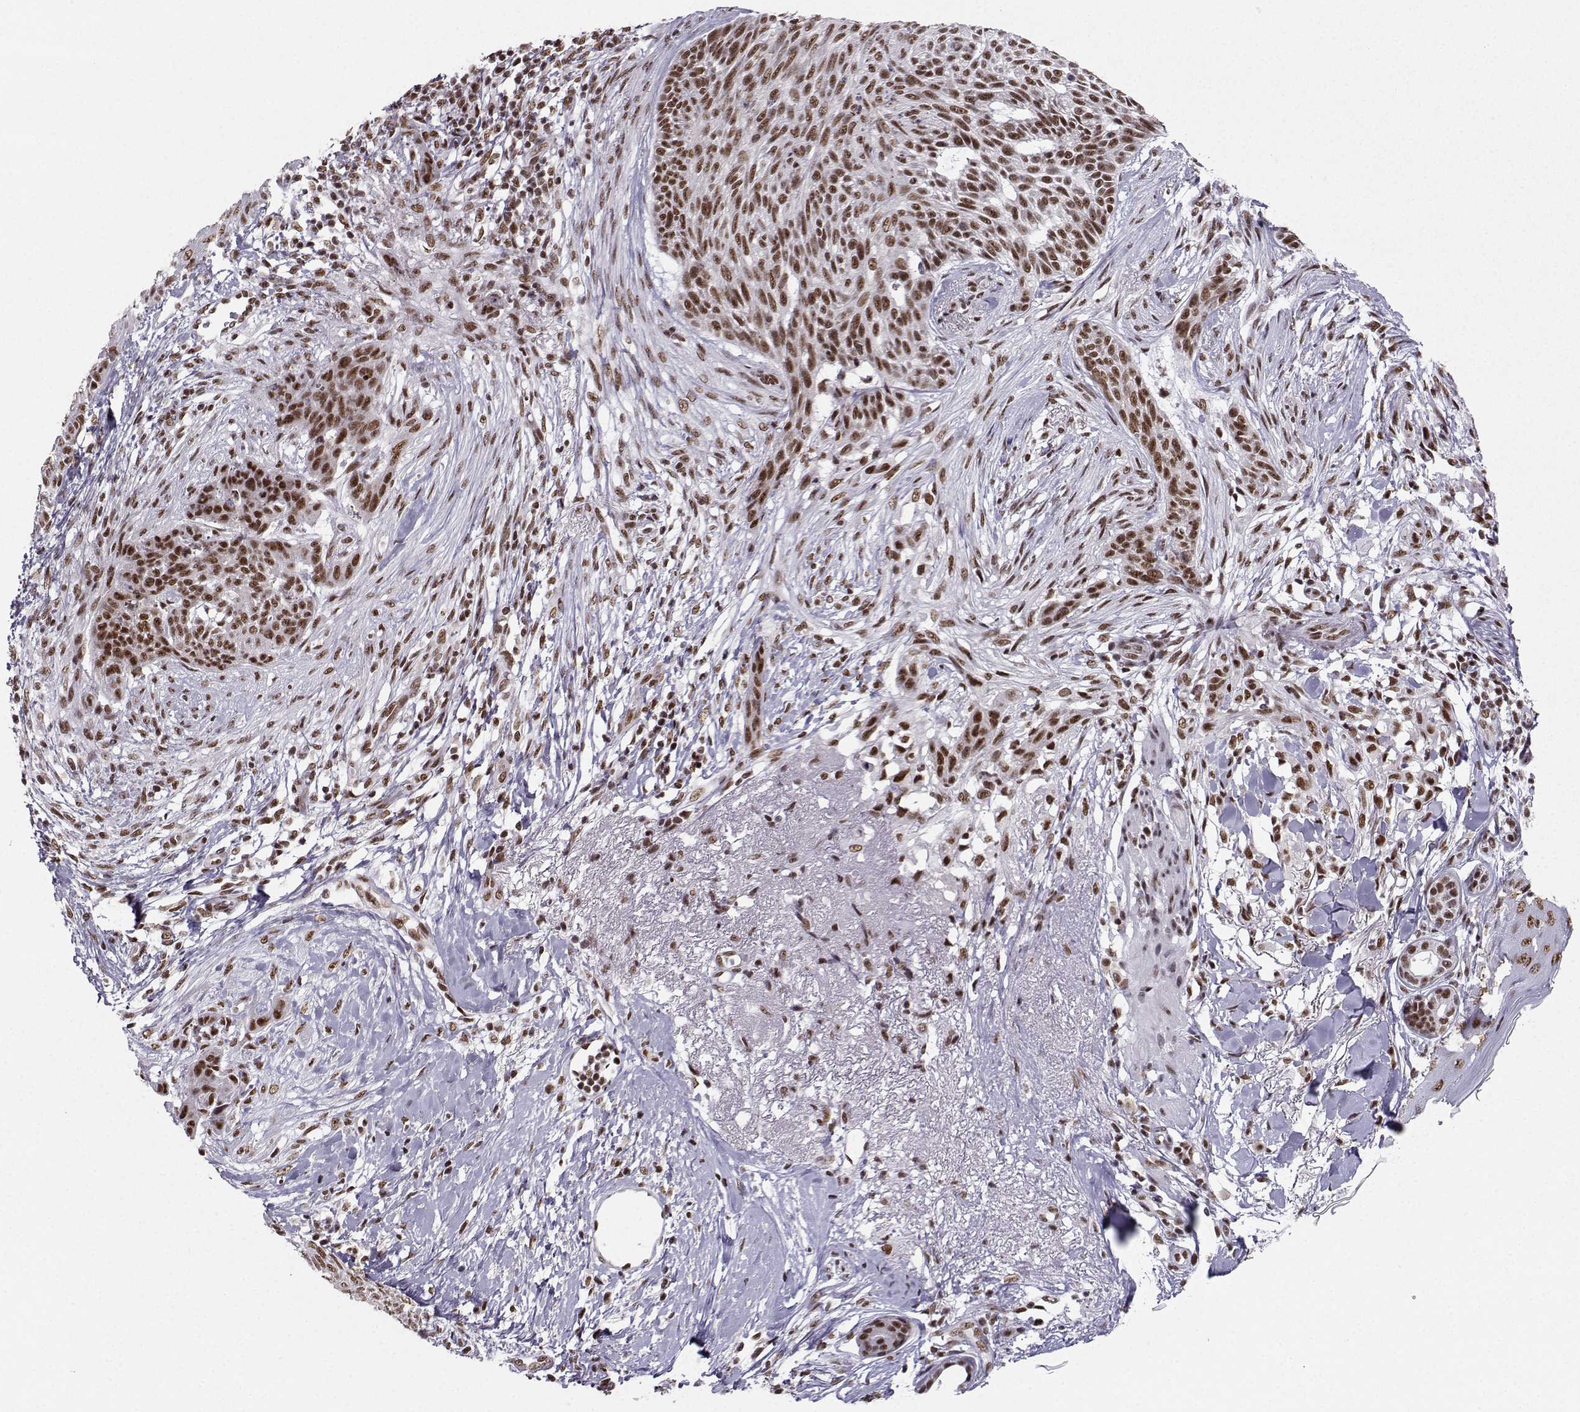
{"staining": {"intensity": "moderate", "quantity": ">75%", "location": "nuclear"}, "tissue": "skin cancer", "cell_type": "Tumor cells", "image_type": "cancer", "snomed": [{"axis": "morphology", "description": "Normal tissue, NOS"}, {"axis": "morphology", "description": "Basal cell carcinoma"}, {"axis": "topography", "description": "Skin"}], "caption": "Skin cancer stained for a protein (brown) shows moderate nuclear positive positivity in approximately >75% of tumor cells.", "gene": "SNRPB2", "patient": {"sex": "male", "age": 84}}